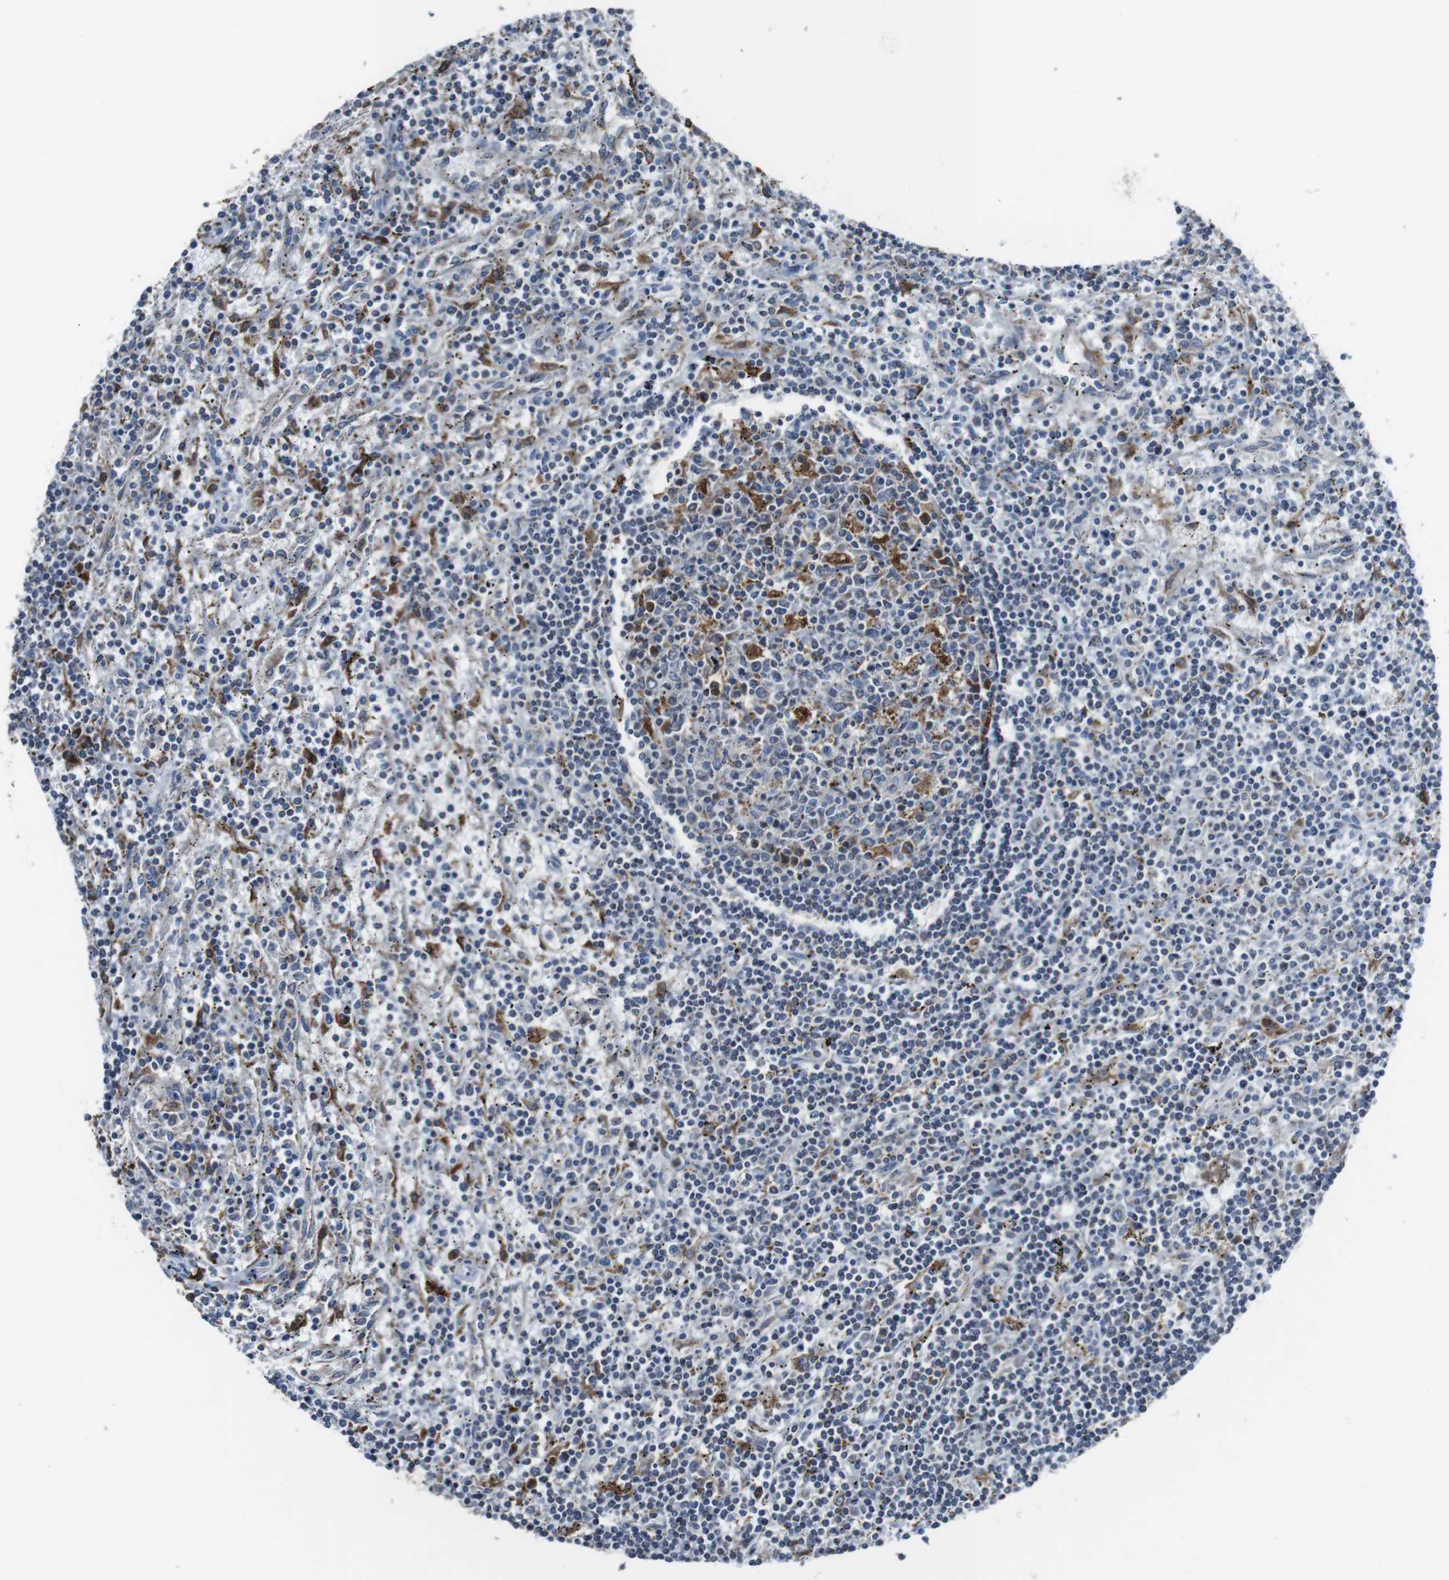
{"staining": {"intensity": "negative", "quantity": "none", "location": "none"}, "tissue": "lymphoma", "cell_type": "Tumor cells", "image_type": "cancer", "snomed": [{"axis": "morphology", "description": "Malignant lymphoma, non-Hodgkin's type, Low grade"}, {"axis": "topography", "description": "Spleen"}], "caption": "Tumor cells are negative for brown protein staining in low-grade malignant lymphoma, non-Hodgkin's type.", "gene": "CISD2", "patient": {"sex": "male", "age": 76}}